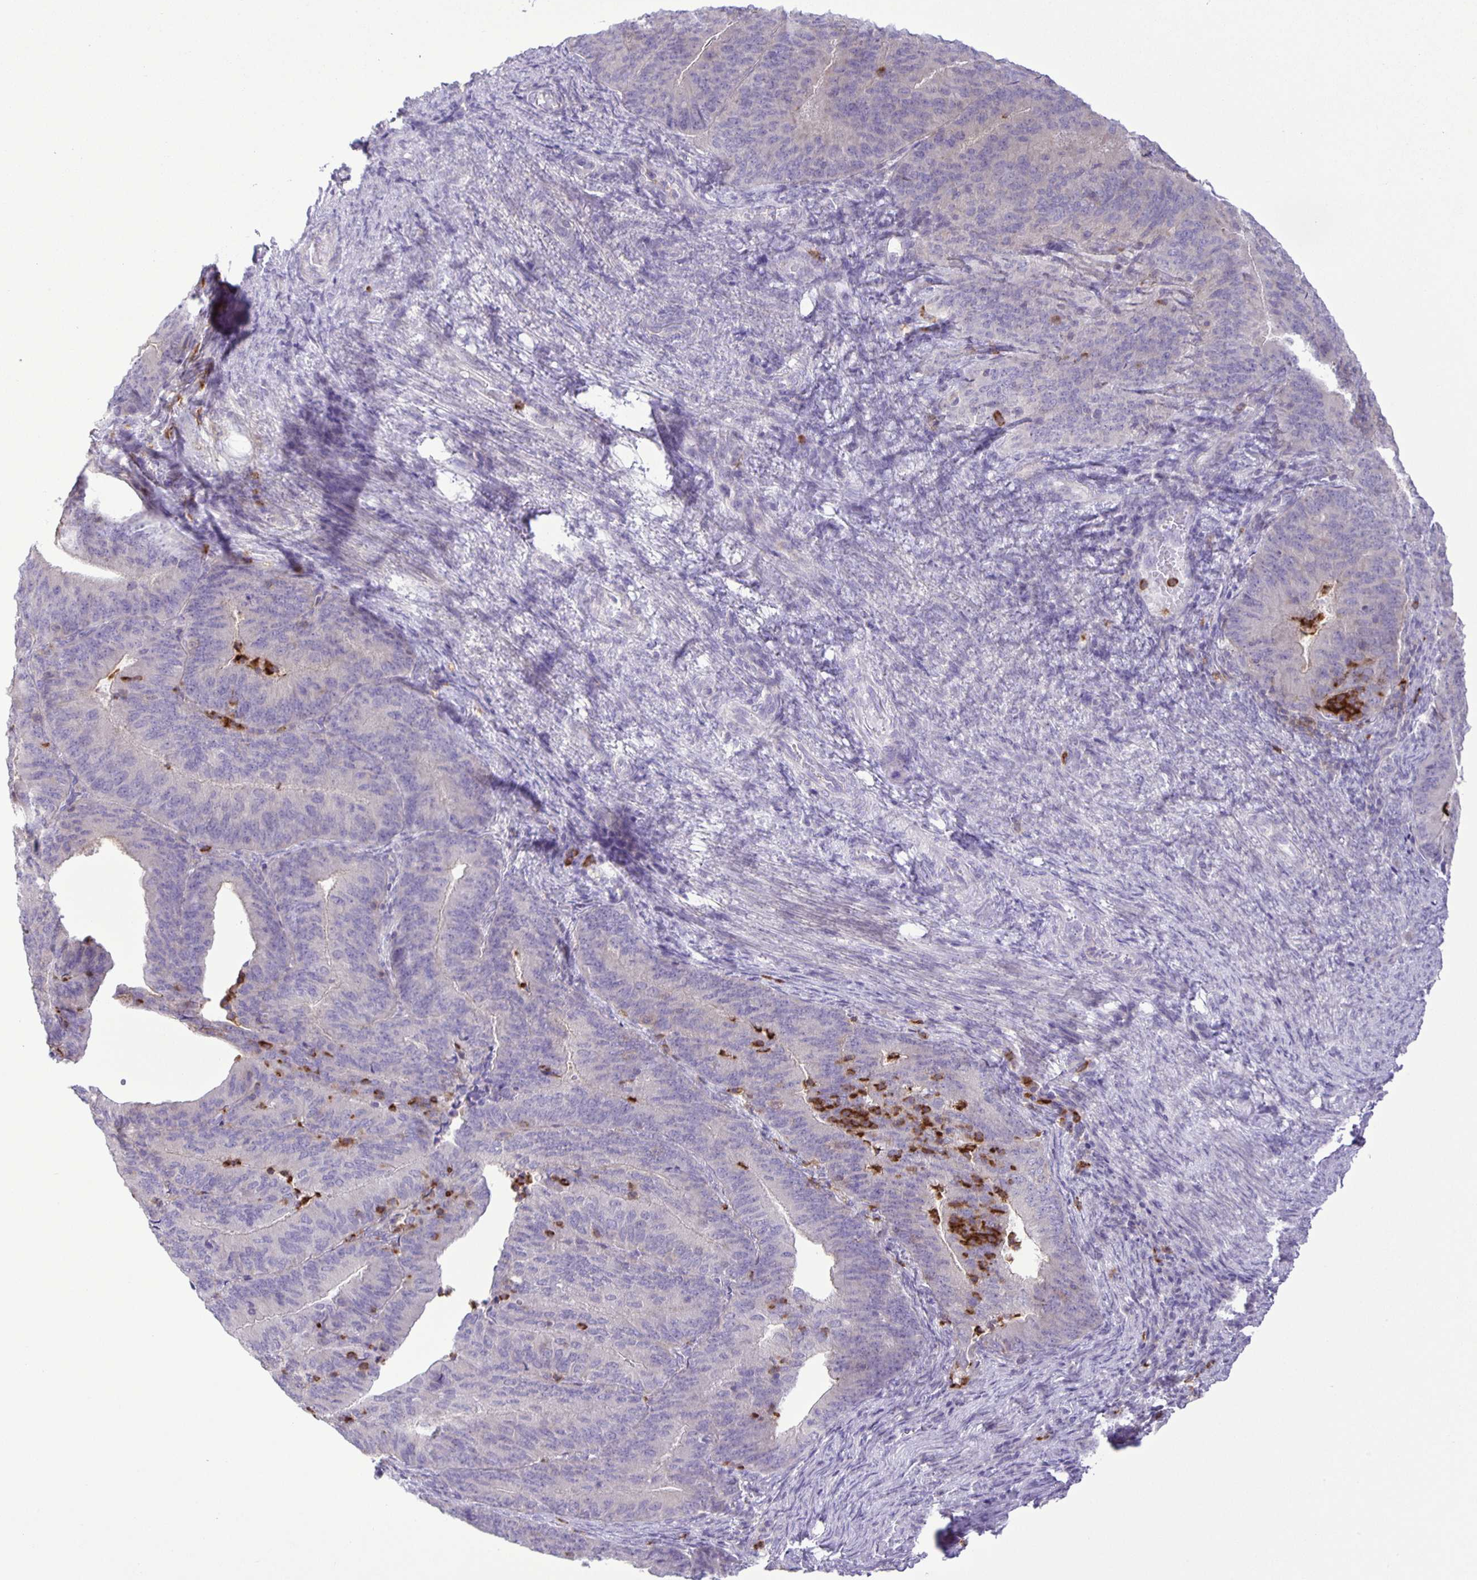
{"staining": {"intensity": "negative", "quantity": "none", "location": "none"}, "tissue": "endometrial cancer", "cell_type": "Tumor cells", "image_type": "cancer", "snomed": [{"axis": "morphology", "description": "Adenocarcinoma, NOS"}, {"axis": "topography", "description": "Endometrium"}], "caption": "Human adenocarcinoma (endometrial) stained for a protein using IHC exhibits no staining in tumor cells.", "gene": "ADCK1", "patient": {"sex": "female", "age": 57}}